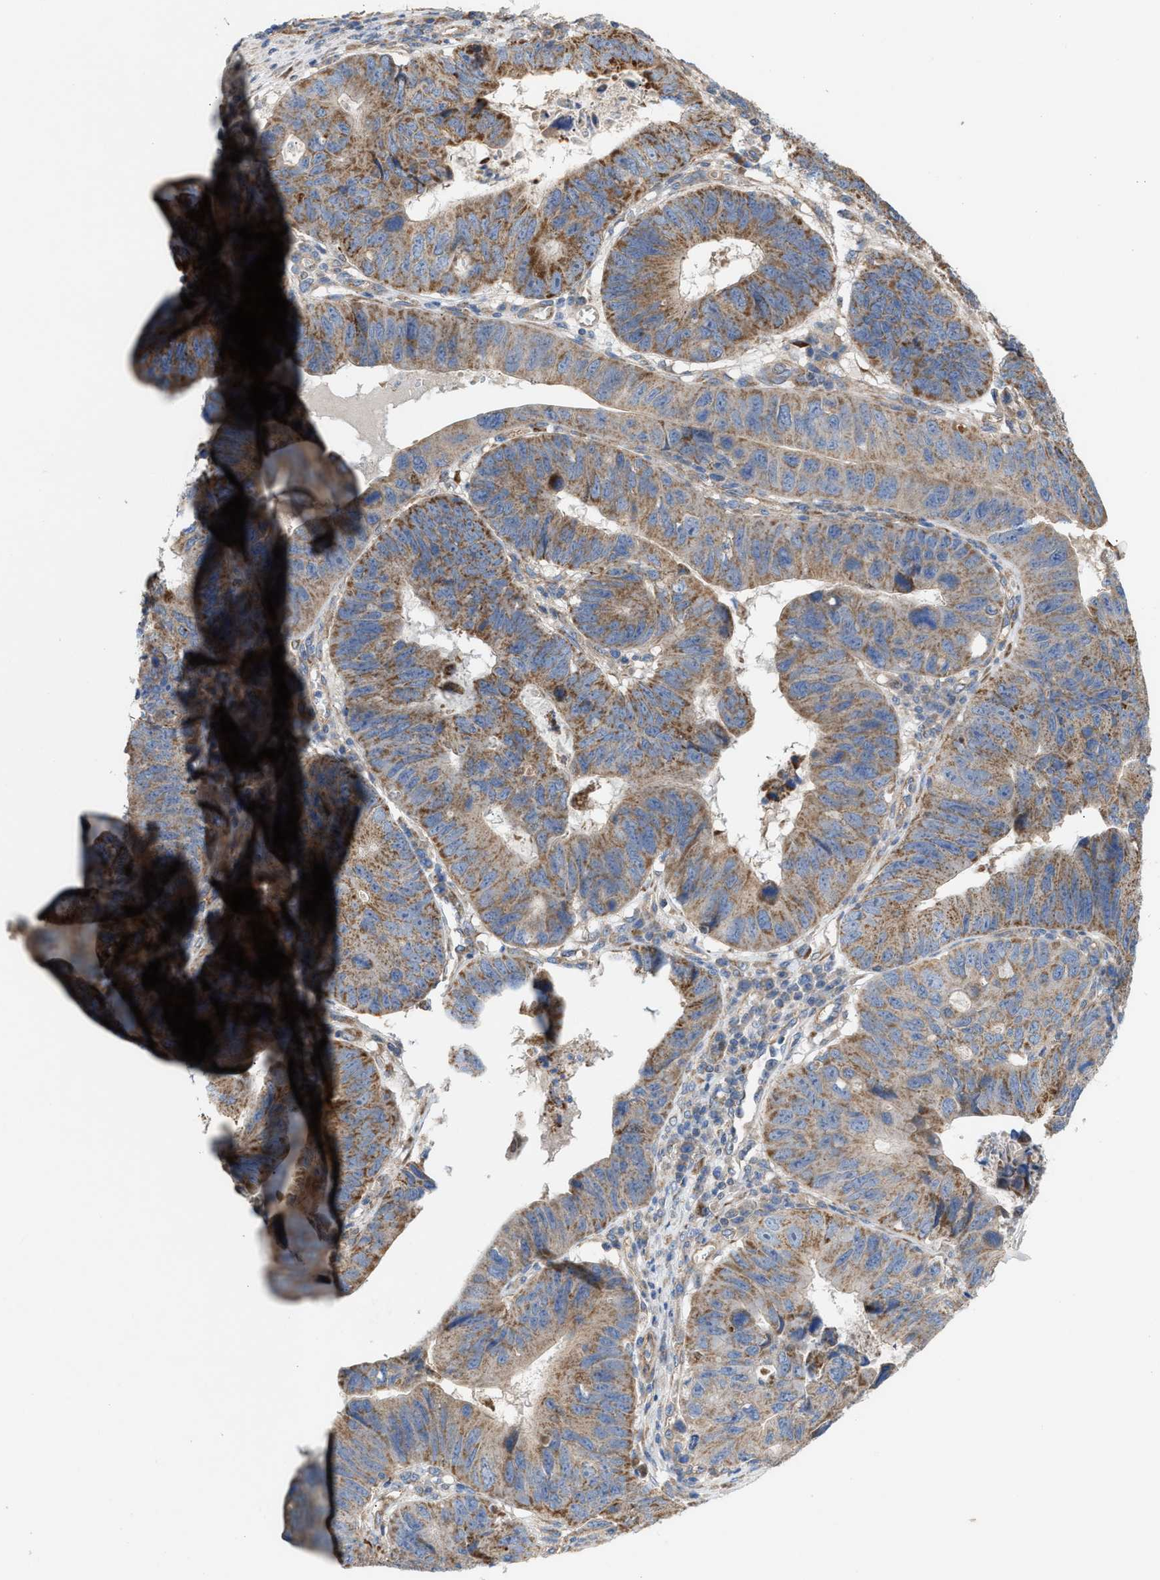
{"staining": {"intensity": "moderate", "quantity": ">75%", "location": "cytoplasmic/membranous"}, "tissue": "stomach cancer", "cell_type": "Tumor cells", "image_type": "cancer", "snomed": [{"axis": "morphology", "description": "Adenocarcinoma, NOS"}, {"axis": "topography", "description": "Stomach"}], "caption": "Stomach adenocarcinoma stained with a brown dye displays moderate cytoplasmic/membranous positive staining in about >75% of tumor cells.", "gene": "OXSM", "patient": {"sex": "male", "age": 59}}